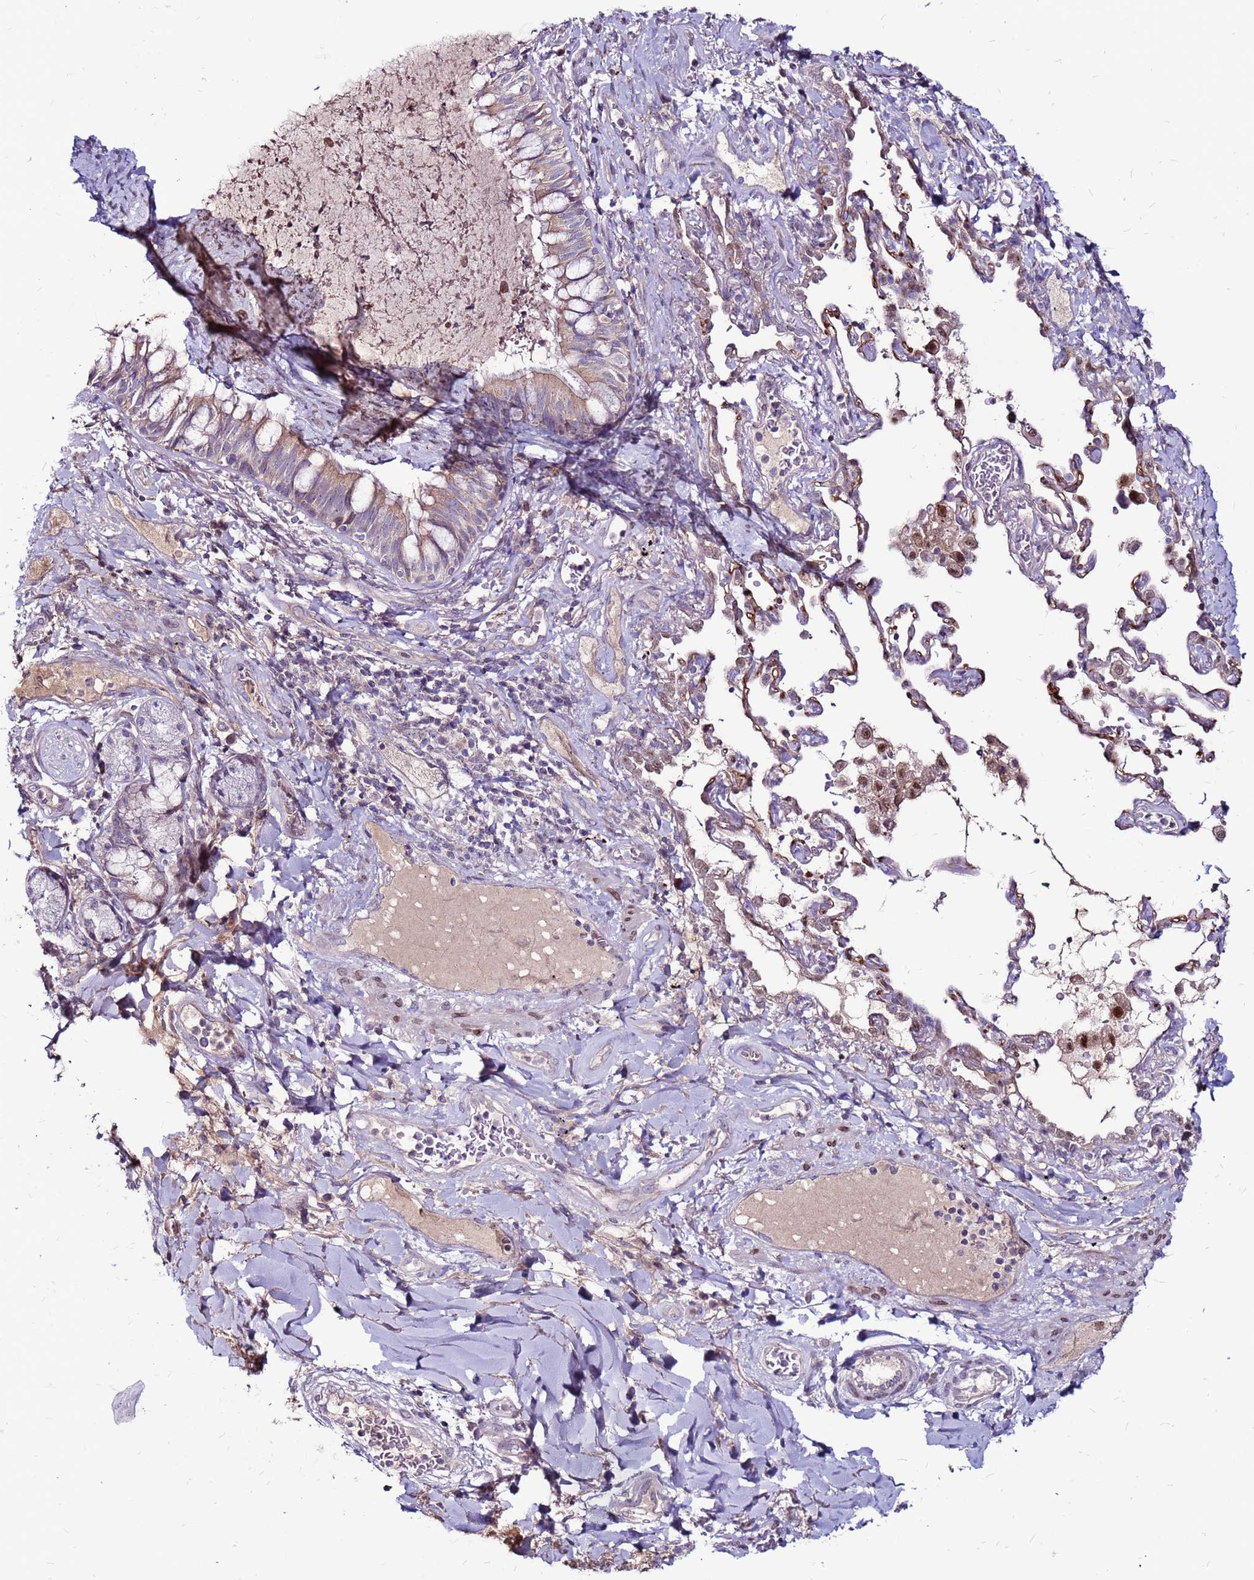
{"staining": {"intensity": "weak", "quantity": "25%-75%", "location": "cytoplasmic/membranous"}, "tissue": "nasopharynx", "cell_type": "Respiratory epithelial cells", "image_type": "normal", "snomed": [{"axis": "morphology", "description": "Normal tissue, NOS"}, {"axis": "topography", "description": "Nasopharynx"}], "caption": "About 25%-75% of respiratory epithelial cells in benign human nasopharynx exhibit weak cytoplasmic/membranous protein positivity as visualized by brown immunohistochemical staining.", "gene": "CCDC71", "patient": {"sex": "male", "age": 64}}